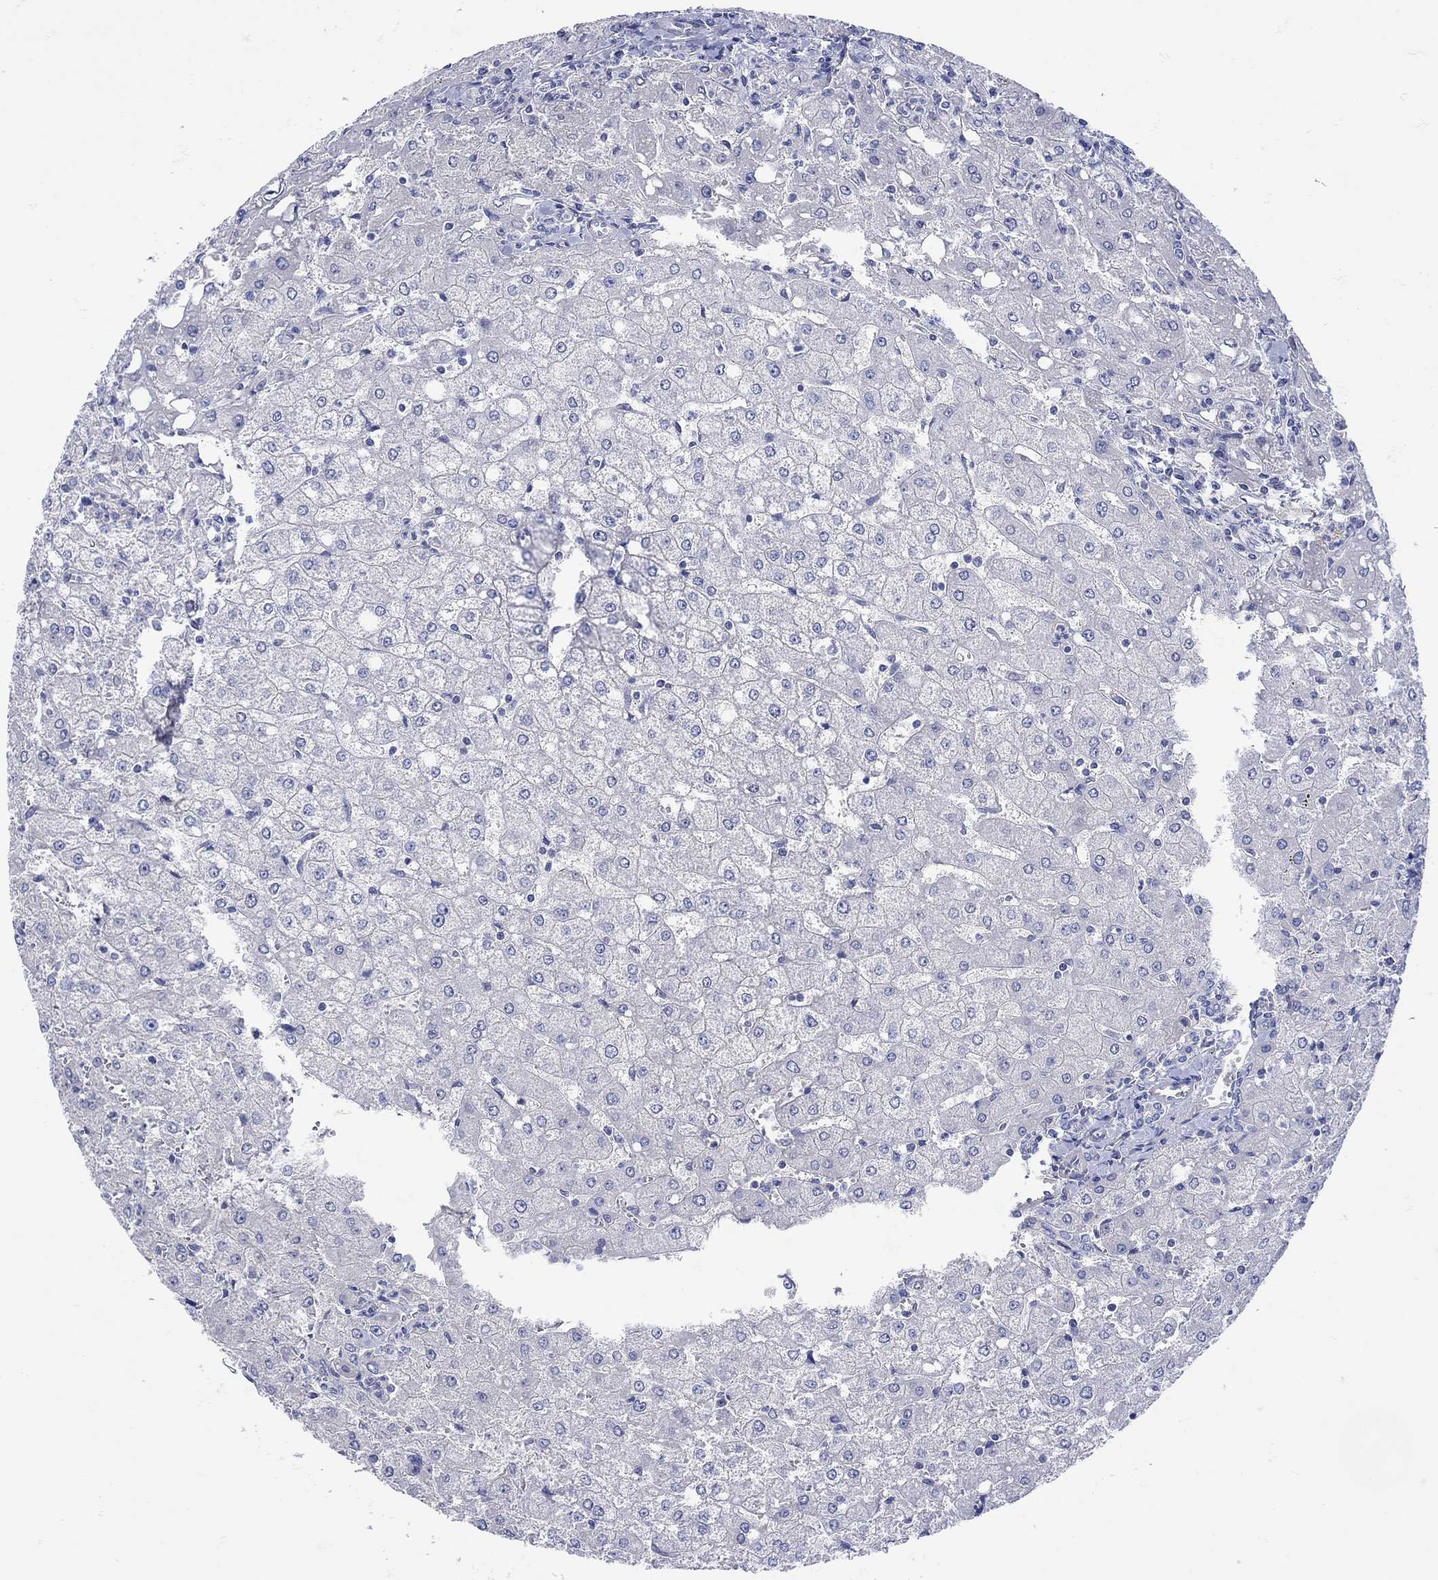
{"staining": {"intensity": "negative", "quantity": "none", "location": "none"}, "tissue": "liver", "cell_type": "Cholangiocytes", "image_type": "normal", "snomed": [{"axis": "morphology", "description": "Normal tissue, NOS"}, {"axis": "topography", "description": "Liver"}], "caption": "Cholangiocytes are negative for protein expression in benign human liver. (Brightfield microscopy of DAB (3,3'-diaminobenzidine) IHC at high magnification).", "gene": "MSI1", "patient": {"sex": "female", "age": 53}}